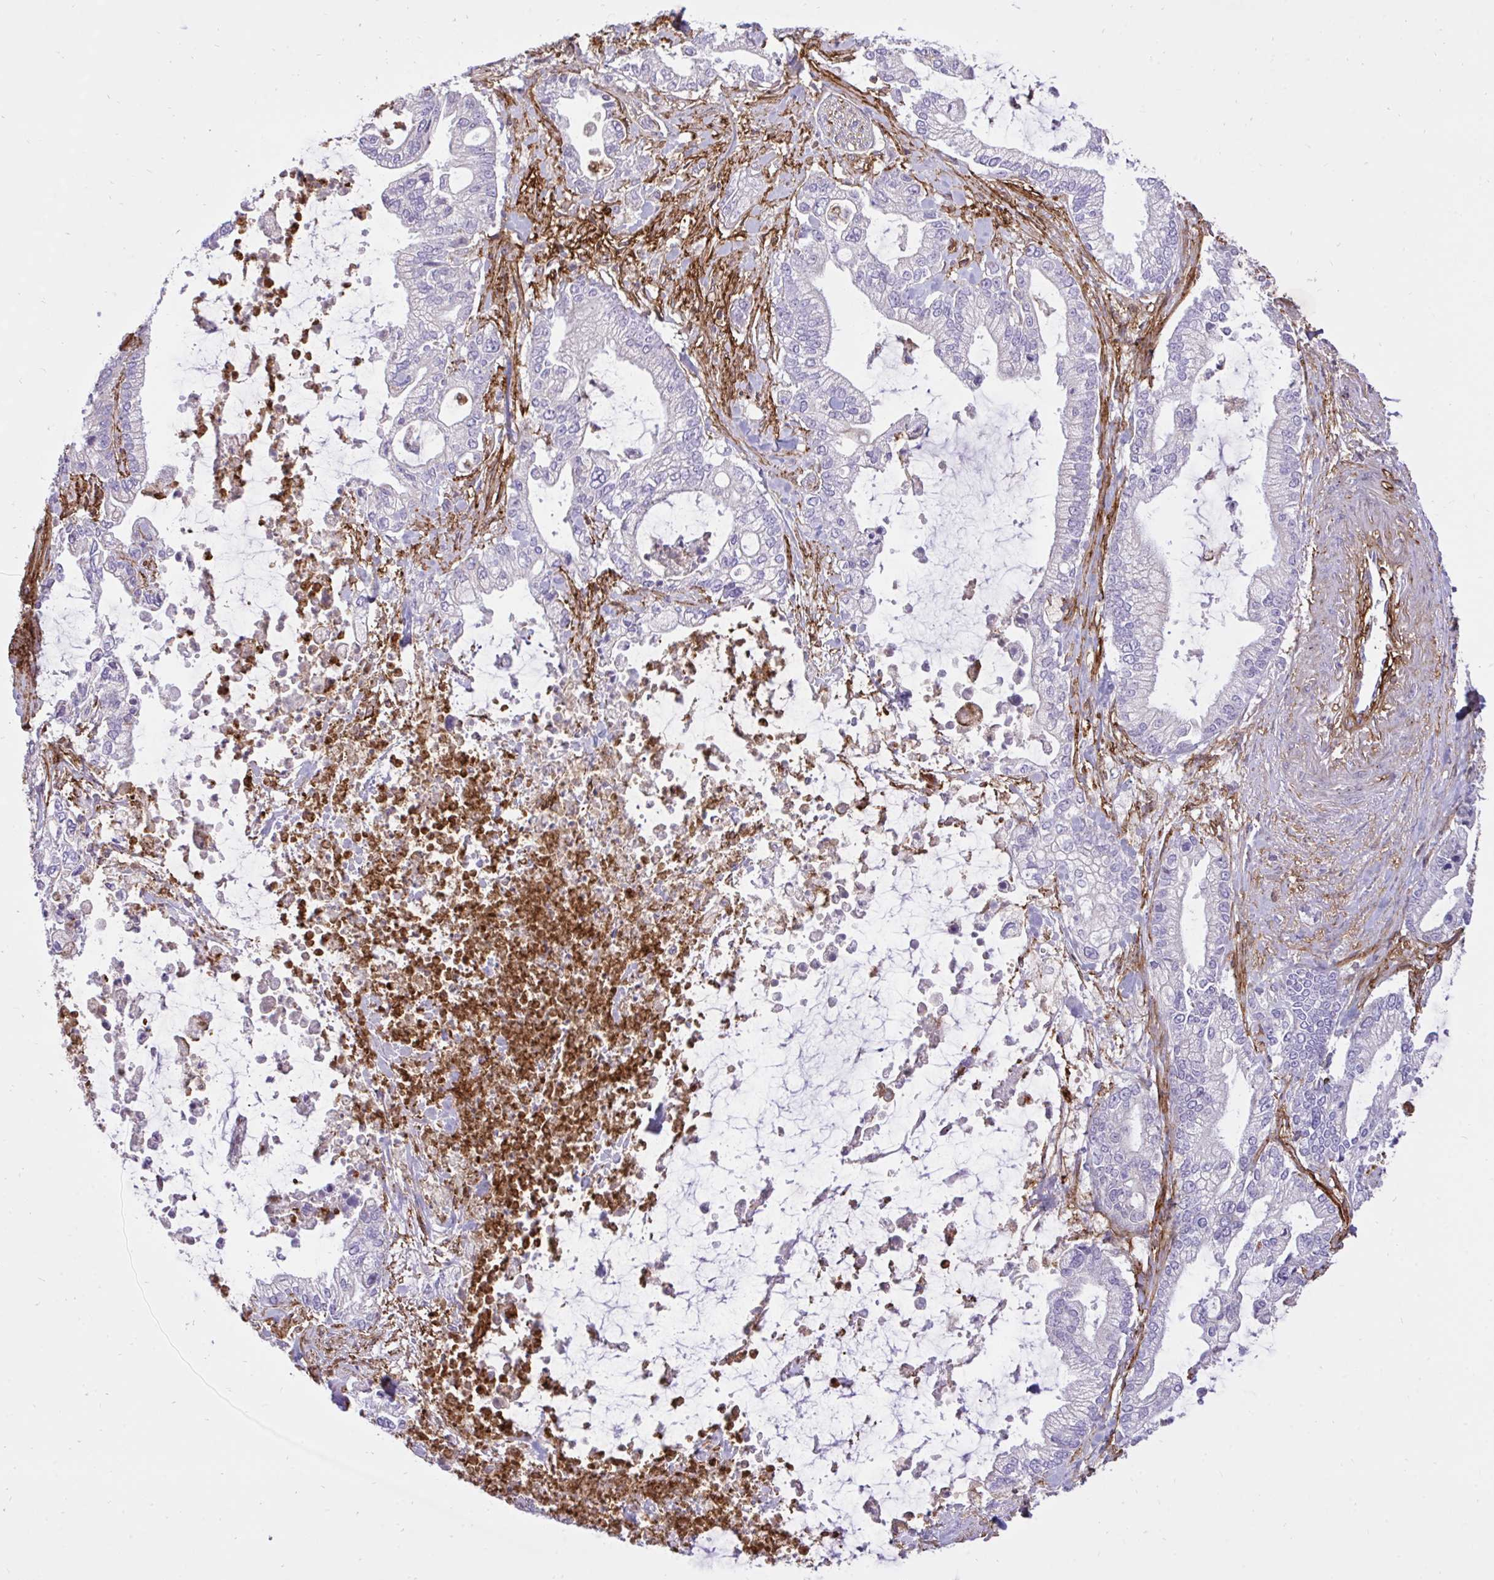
{"staining": {"intensity": "negative", "quantity": "none", "location": "none"}, "tissue": "pancreatic cancer", "cell_type": "Tumor cells", "image_type": "cancer", "snomed": [{"axis": "morphology", "description": "Adenocarcinoma, NOS"}, {"axis": "topography", "description": "Pancreas"}], "caption": "Tumor cells show no significant expression in pancreatic adenocarcinoma. Brightfield microscopy of immunohistochemistry stained with DAB (3,3'-diaminobenzidine) (brown) and hematoxylin (blue), captured at high magnification.", "gene": "ERI1", "patient": {"sex": "male", "age": 69}}